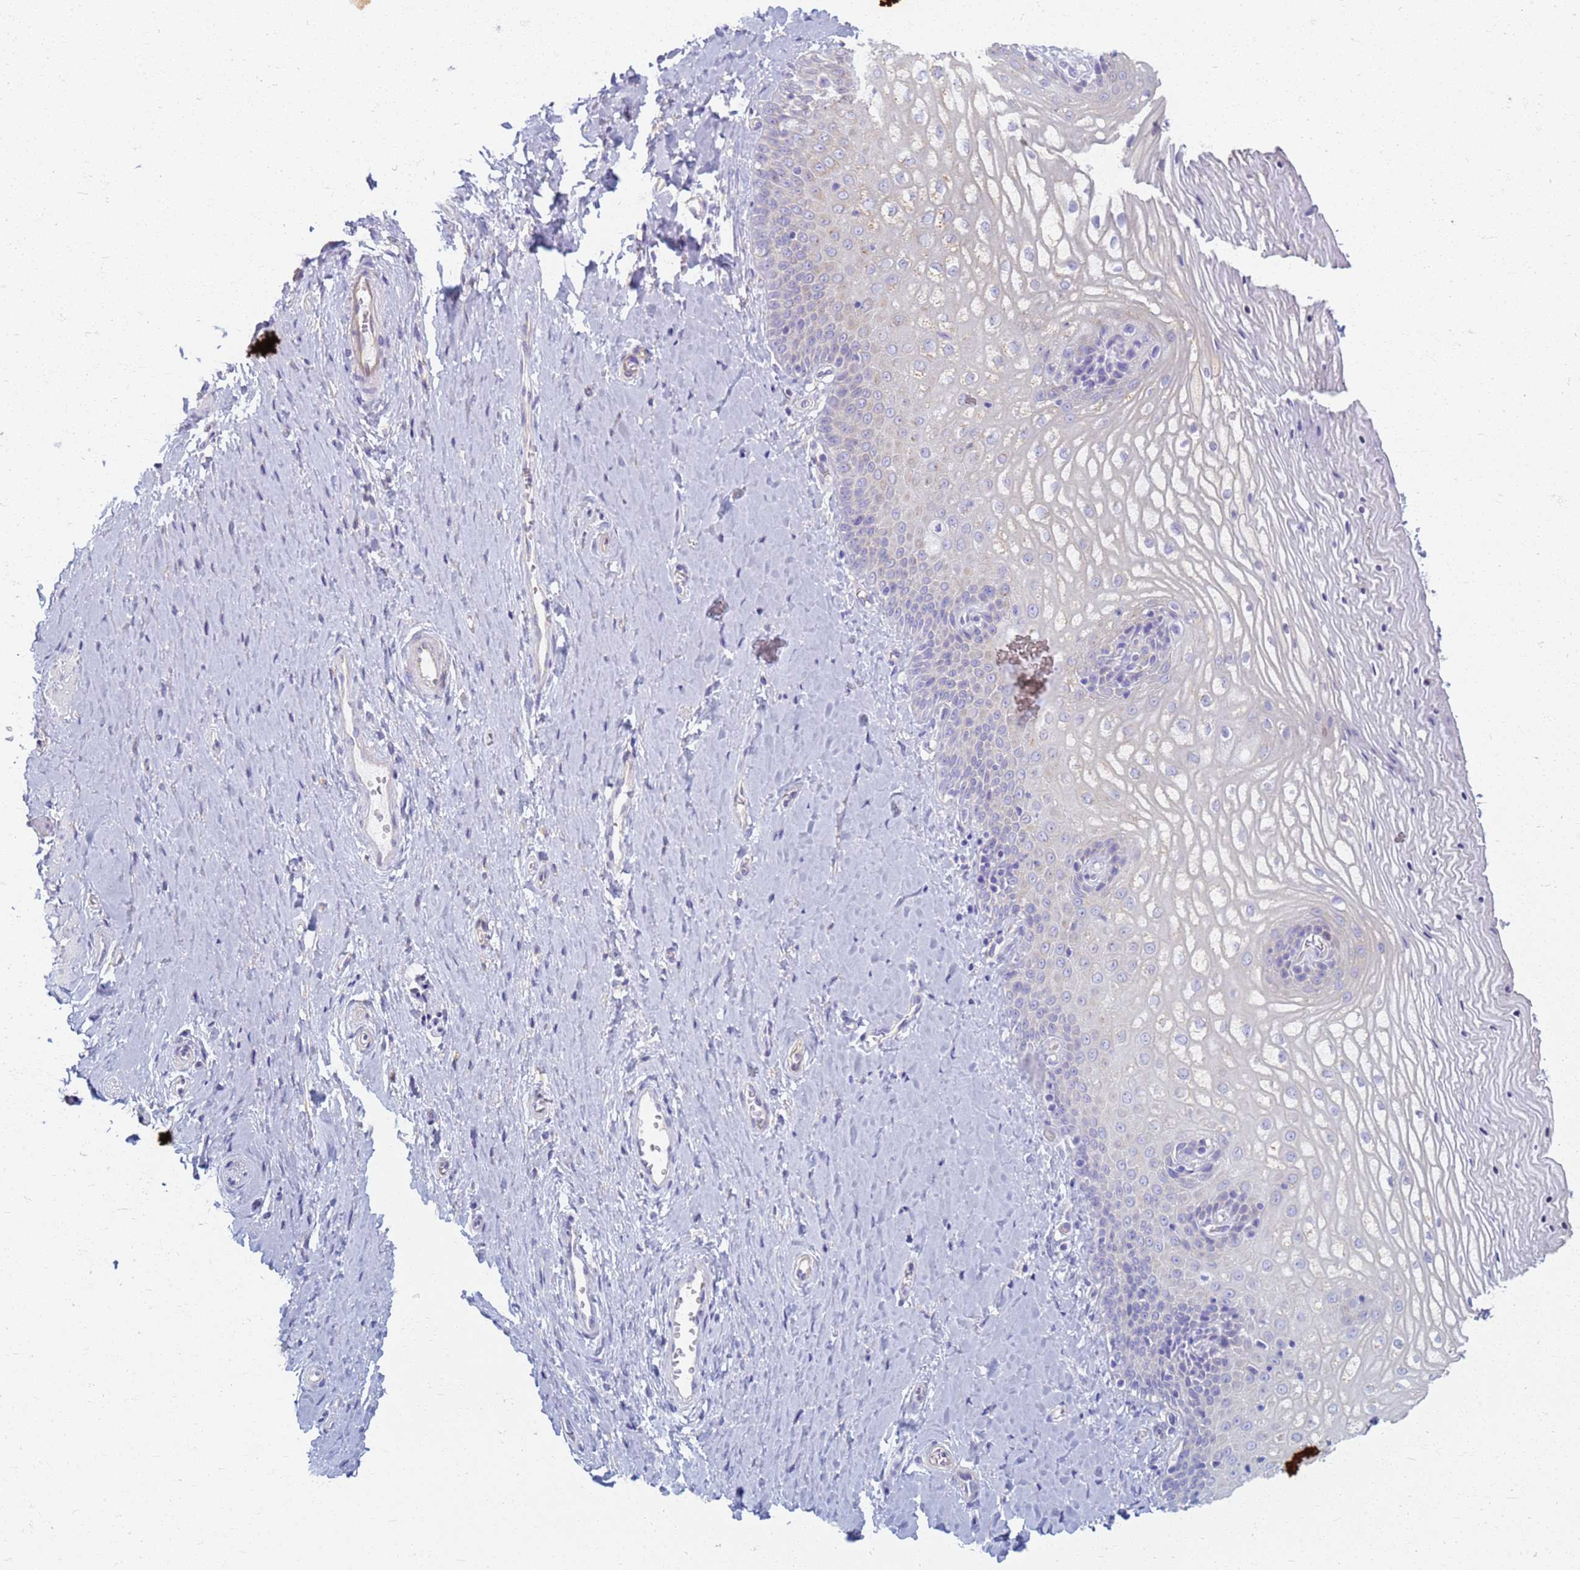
{"staining": {"intensity": "negative", "quantity": "none", "location": "none"}, "tissue": "vagina", "cell_type": "Squamous epithelial cells", "image_type": "normal", "snomed": [{"axis": "morphology", "description": "Normal tissue, NOS"}, {"axis": "topography", "description": "Vagina"}], "caption": "DAB (3,3'-diaminobenzidine) immunohistochemical staining of benign human vagina displays no significant expression in squamous epithelial cells.", "gene": "EEA1", "patient": {"sex": "female", "age": 65}}